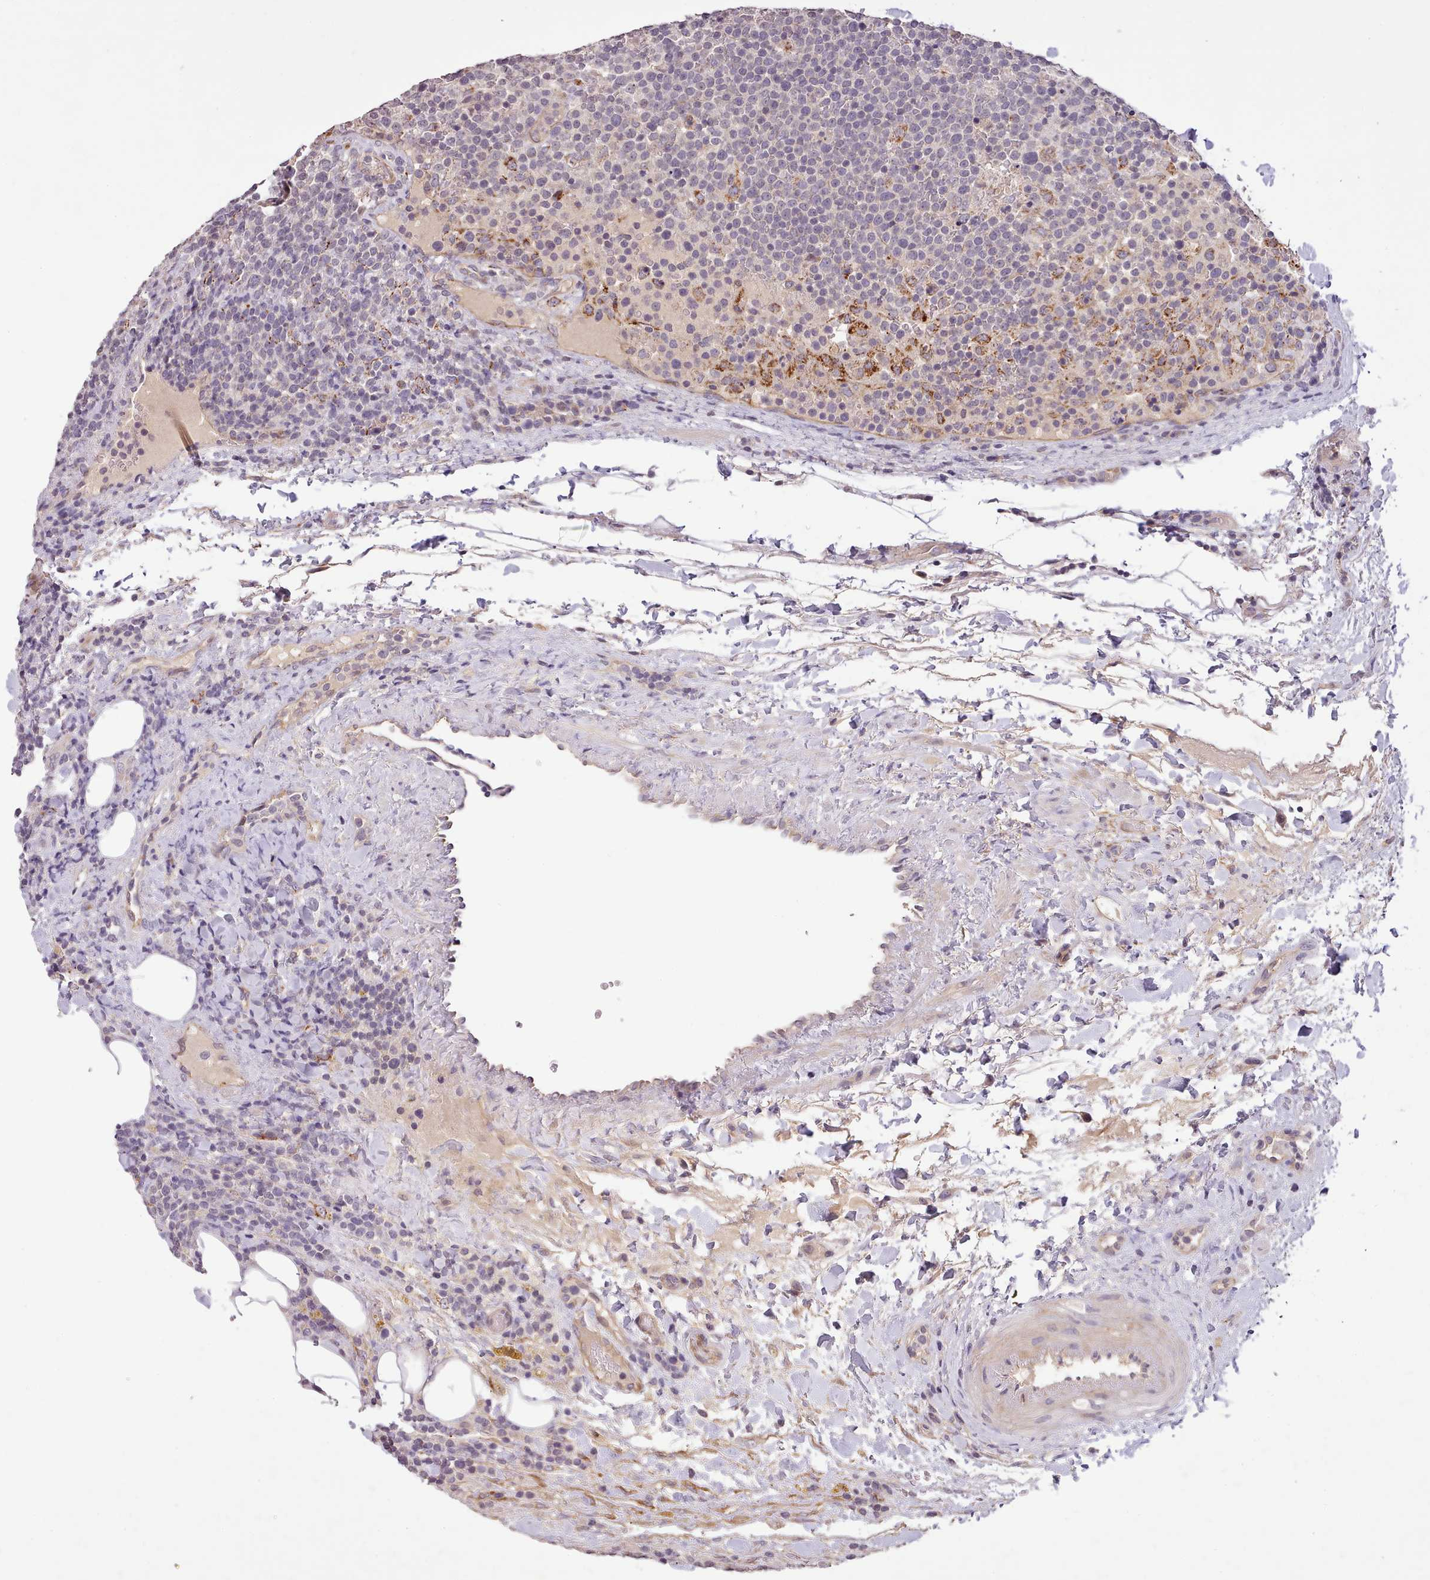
{"staining": {"intensity": "negative", "quantity": "none", "location": "none"}, "tissue": "lymphoma", "cell_type": "Tumor cells", "image_type": "cancer", "snomed": [{"axis": "morphology", "description": "Malignant lymphoma, non-Hodgkin's type, High grade"}, {"axis": "topography", "description": "Lymph node"}], "caption": "Immunohistochemistry image of neoplastic tissue: high-grade malignant lymphoma, non-Hodgkin's type stained with DAB (3,3'-diaminobenzidine) displays no significant protein expression in tumor cells. (Immunohistochemistry (ihc), brightfield microscopy, high magnification).", "gene": "ZNF658", "patient": {"sex": "male", "age": 61}}